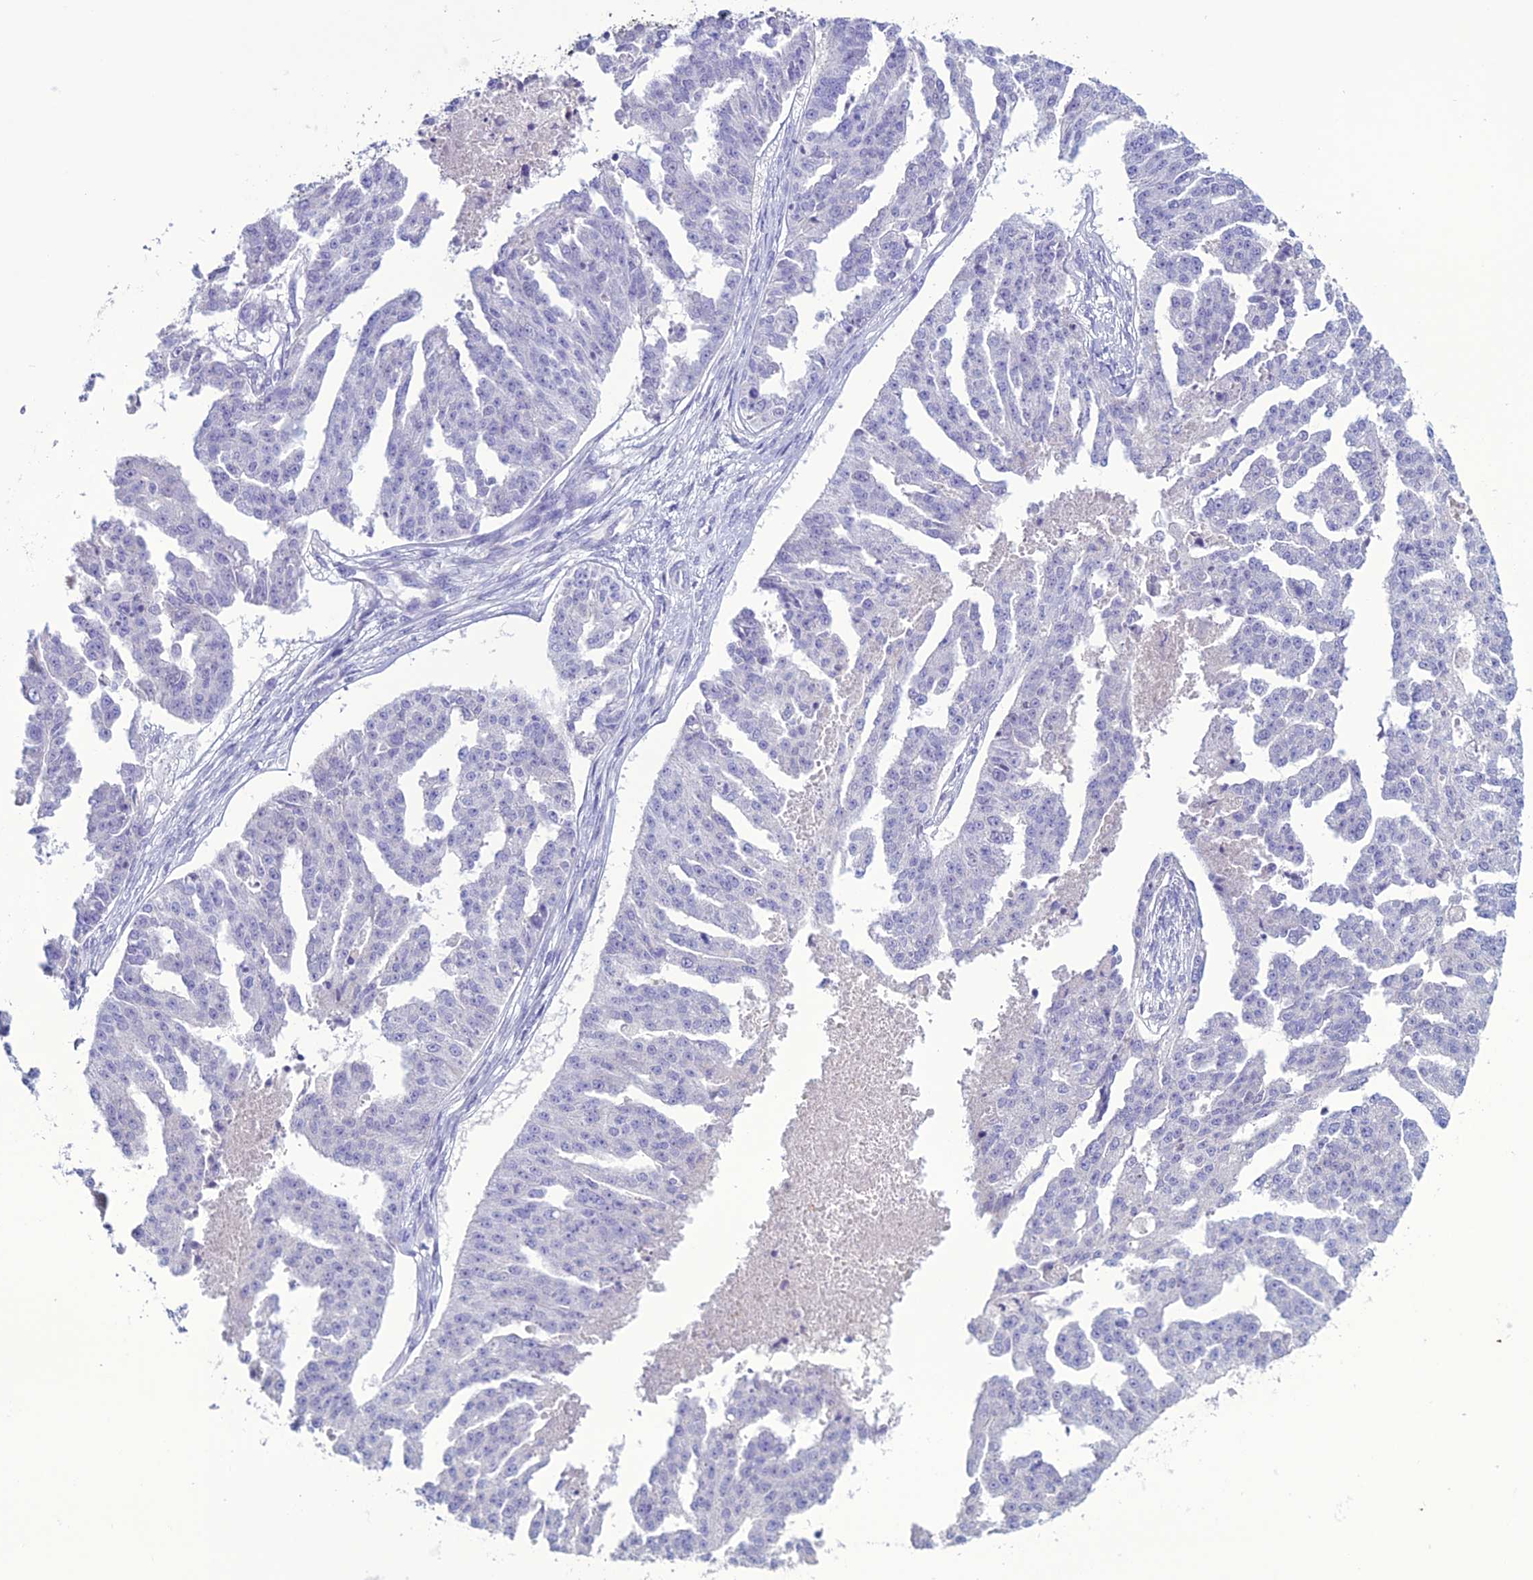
{"staining": {"intensity": "negative", "quantity": "none", "location": "none"}, "tissue": "ovarian cancer", "cell_type": "Tumor cells", "image_type": "cancer", "snomed": [{"axis": "morphology", "description": "Cystadenocarcinoma, serous, NOS"}, {"axis": "topography", "description": "Ovary"}], "caption": "The IHC micrograph has no significant expression in tumor cells of serous cystadenocarcinoma (ovarian) tissue.", "gene": "CLEC2L", "patient": {"sex": "female", "age": 58}}